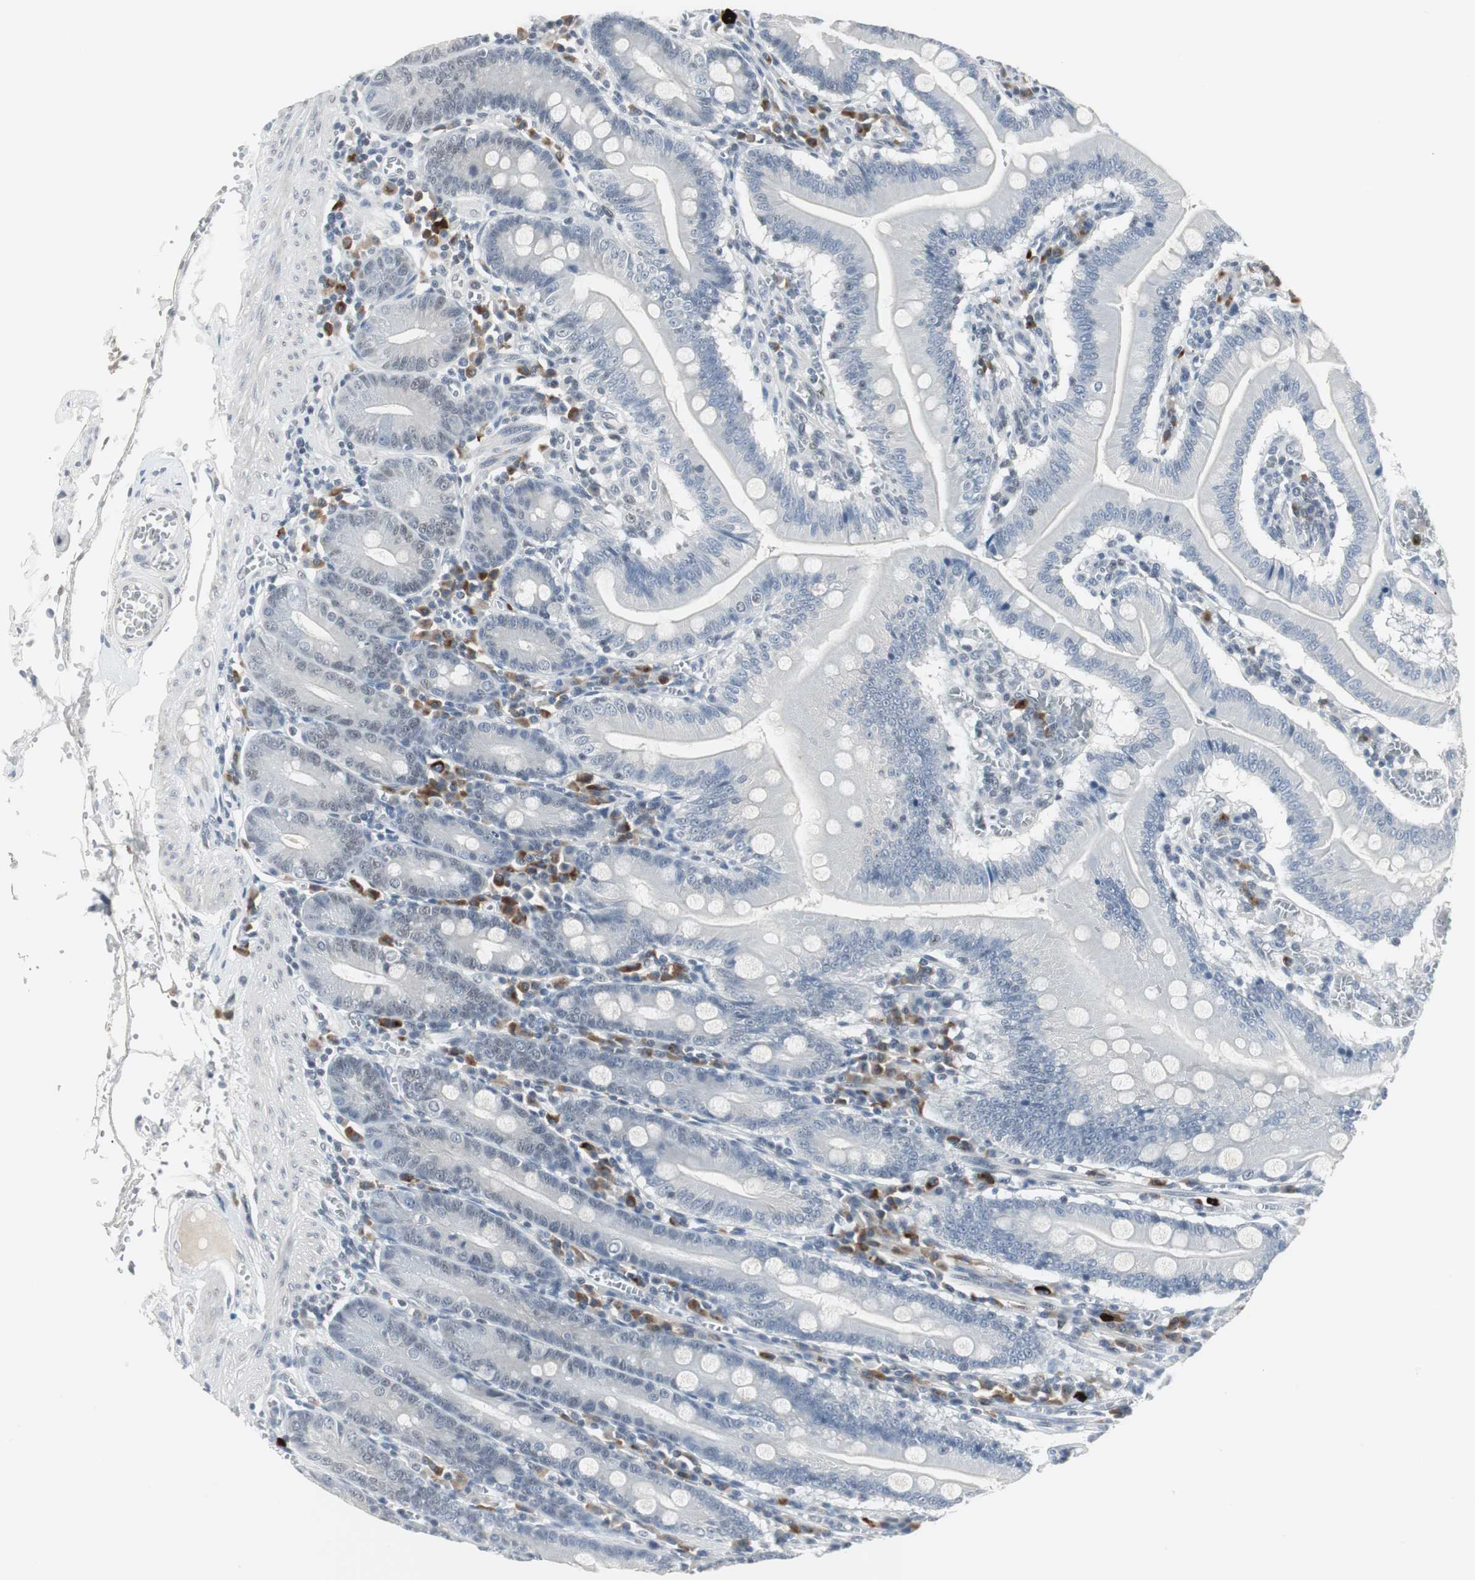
{"staining": {"intensity": "negative", "quantity": "none", "location": "none"}, "tissue": "small intestine", "cell_type": "Glandular cells", "image_type": "normal", "snomed": [{"axis": "morphology", "description": "Normal tissue, NOS"}, {"axis": "topography", "description": "Small intestine"}], "caption": "Immunohistochemistry (IHC) histopathology image of benign small intestine stained for a protein (brown), which reveals no expression in glandular cells.", "gene": "ELK1", "patient": {"sex": "male", "age": 71}}